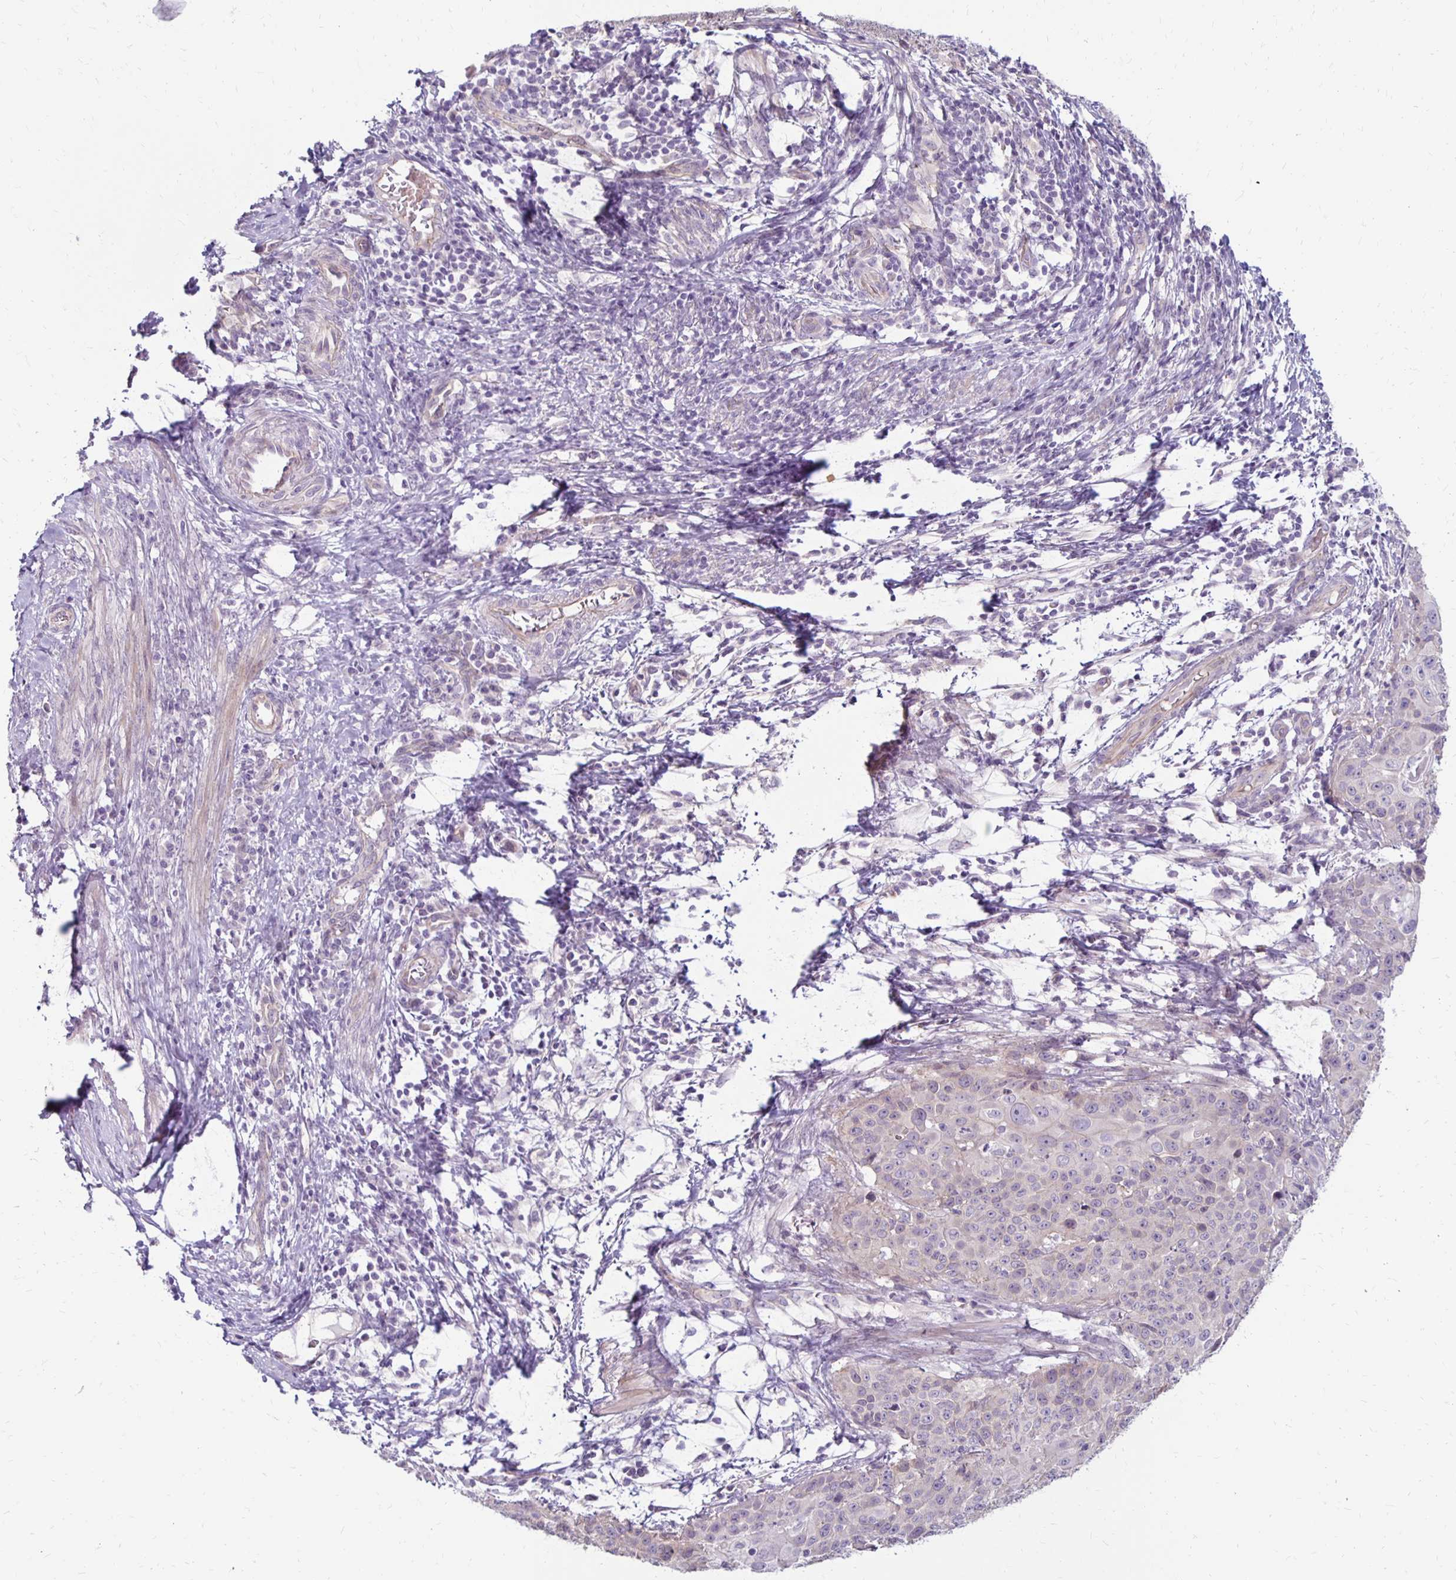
{"staining": {"intensity": "negative", "quantity": "none", "location": "none"}, "tissue": "cervical cancer", "cell_type": "Tumor cells", "image_type": "cancer", "snomed": [{"axis": "morphology", "description": "Squamous cell carcinoma, NOS"}, {"axis": "topography", "description": "Cervix"}], "caption": "Squamous cell carcinoma (cervical) stained for a protein using immunohistochemistry displays no expression tumor cells.", "gene": "KATNBL1", "patient": {"sex": "female", "age": 65}}